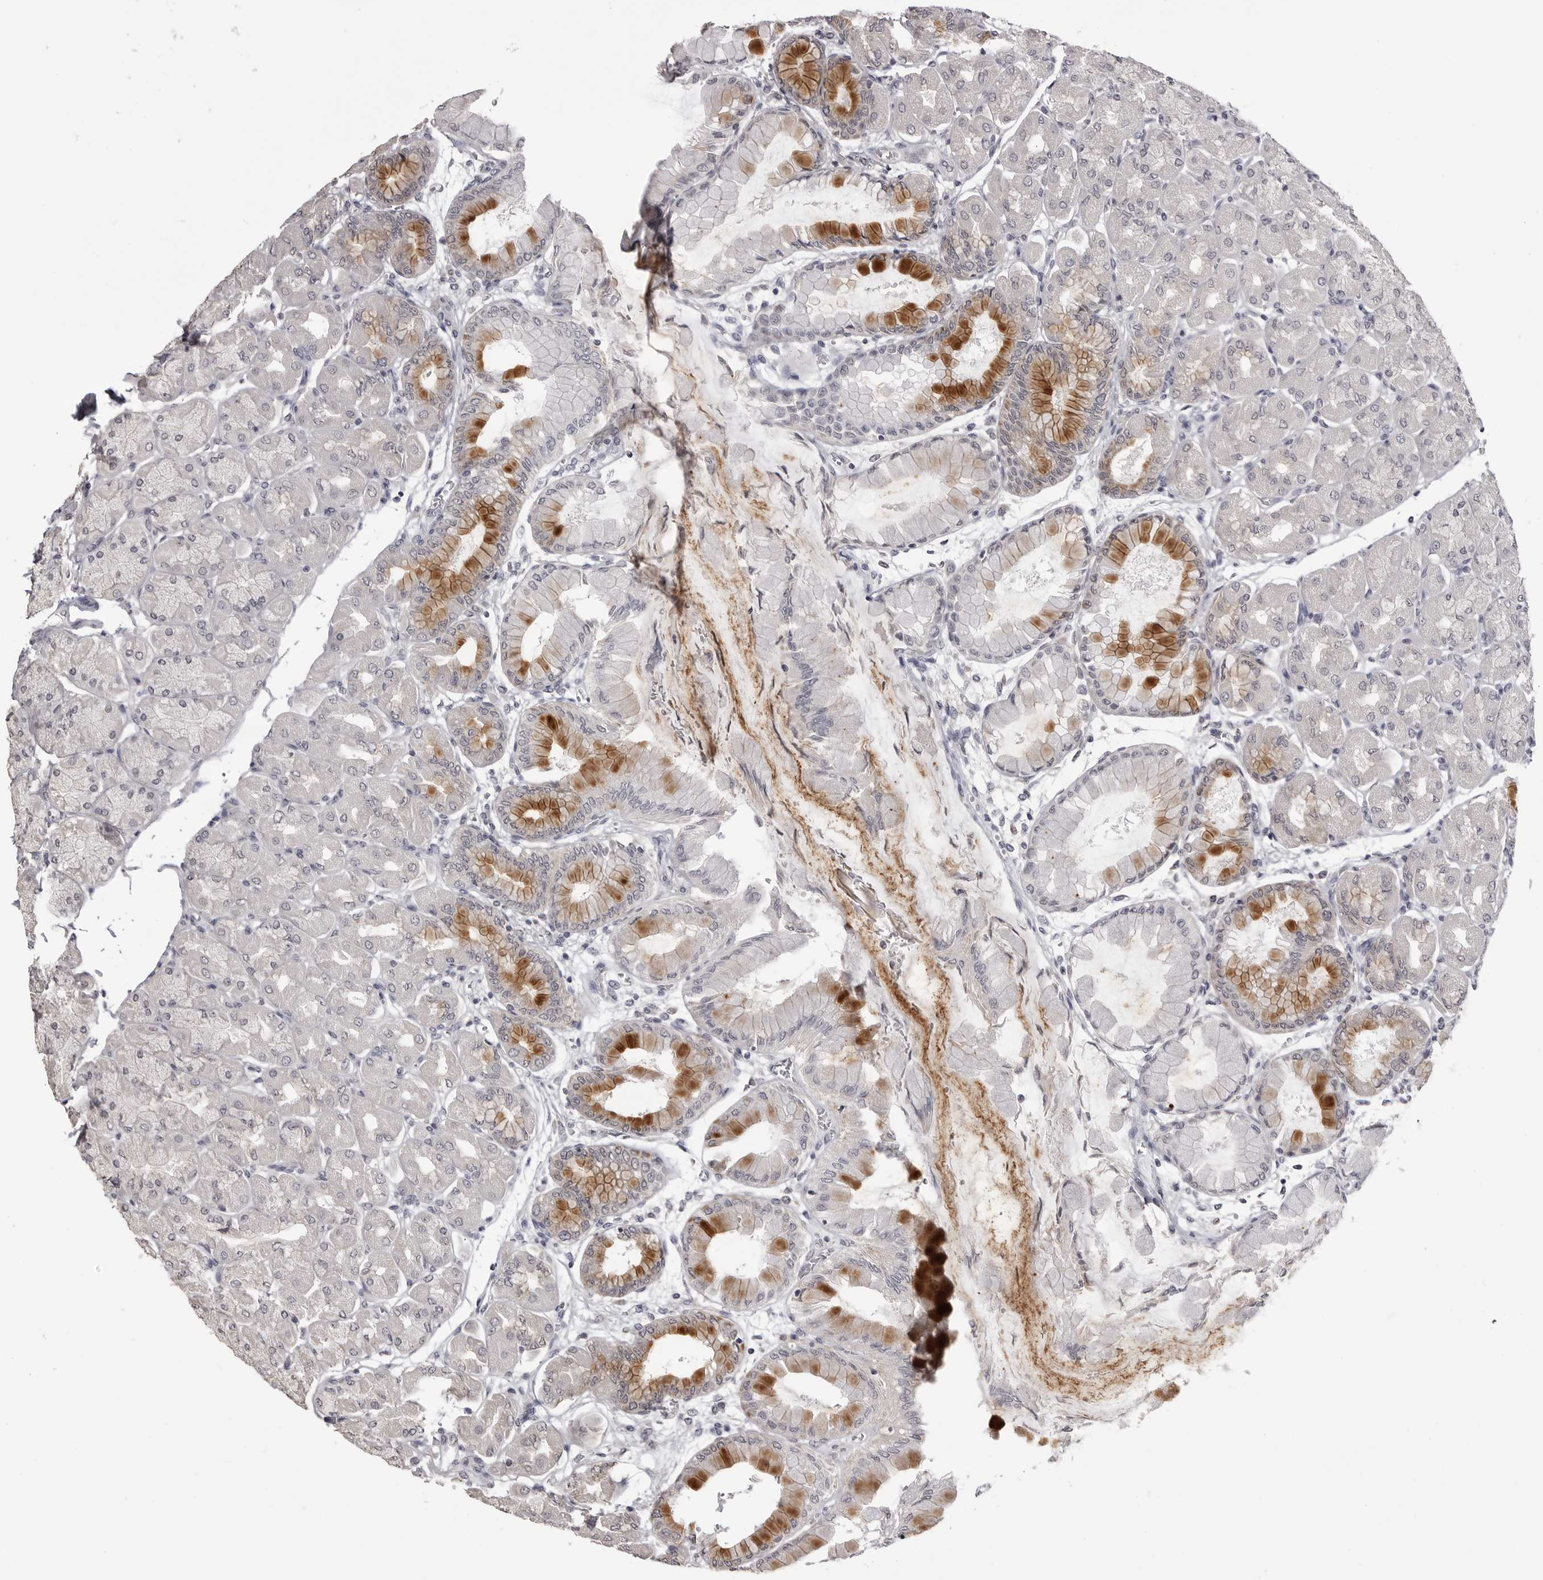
{"staining": {"intensity": "strong", "quantity": "25%-75%", "location": "cytoplasmic/membranous"}, "tissue": "stomach", "cell_type": "Glandular cells", "image_type": "normal", "snomed": [{"axis": "morphology", "description": "Normal tissue, NOS"}, {"axis": "topography", "description": "Stomach, upper"}], "caption": "About 25%-75% of glandular cells in normal human stomach reveal strong cytoplasmic/membranous protein expression as visualized by brown immunohistochemical staining.", "gene": "GPN2", "patient": {"sex": "female", "age": 56}}